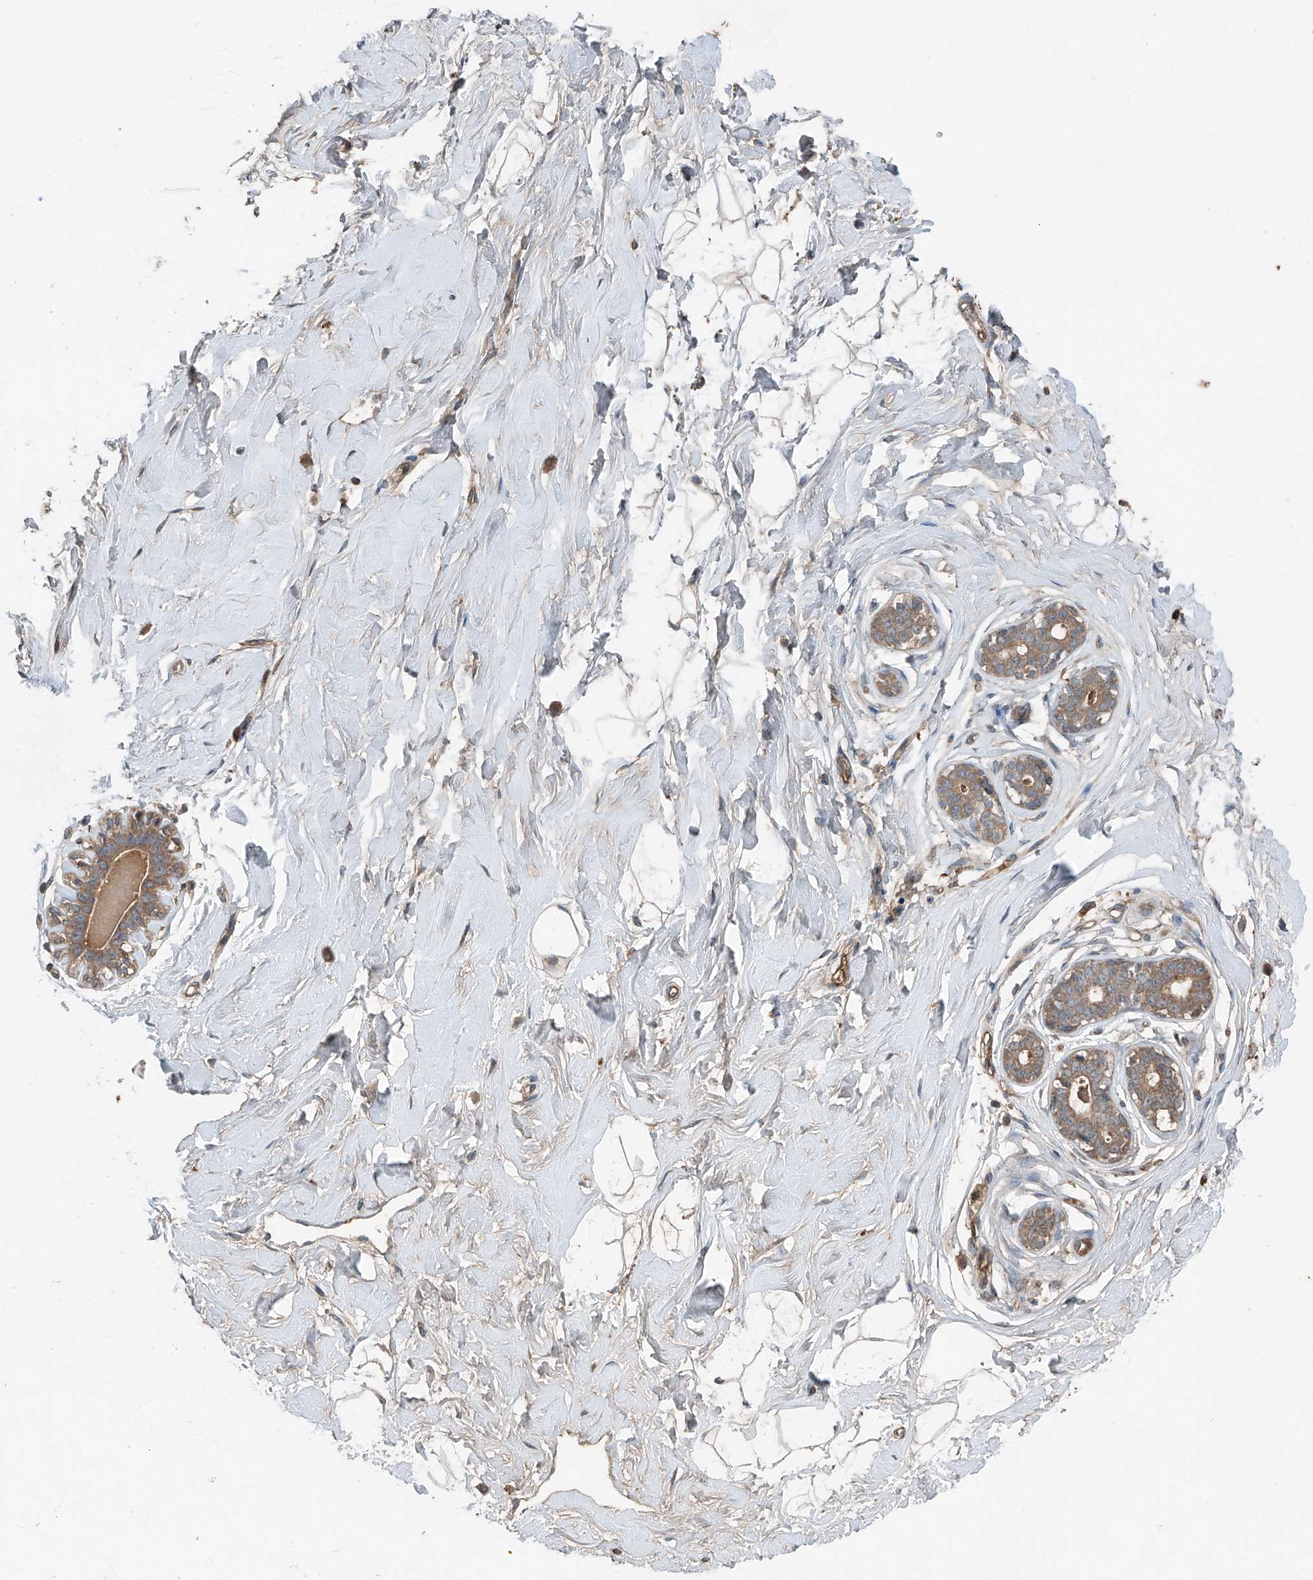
{"staining": {"intensity": "weak", "quantity": ">75%", "location": "cytoplasmic/membranous"}, "tissue": "breast", "cell_type": "Adipocytes", "image_type": "normal", "snomed": [{"axis": "morphology", "description": "Normal tissue, NOS"}, {"axis": "morphology", "description": "Adenoma, NOS"}, {"axis": "topography", "description": "Breast"}], "caption": "Brown immunohistochemical staining in unremarkable breast reveals weak cytoplasmic/membranous positivity in about >75% of adipocytes. Nuclei are stained in blue.", "gene": "ADAM23", "patient": {"sex": "female", "age": 23}}